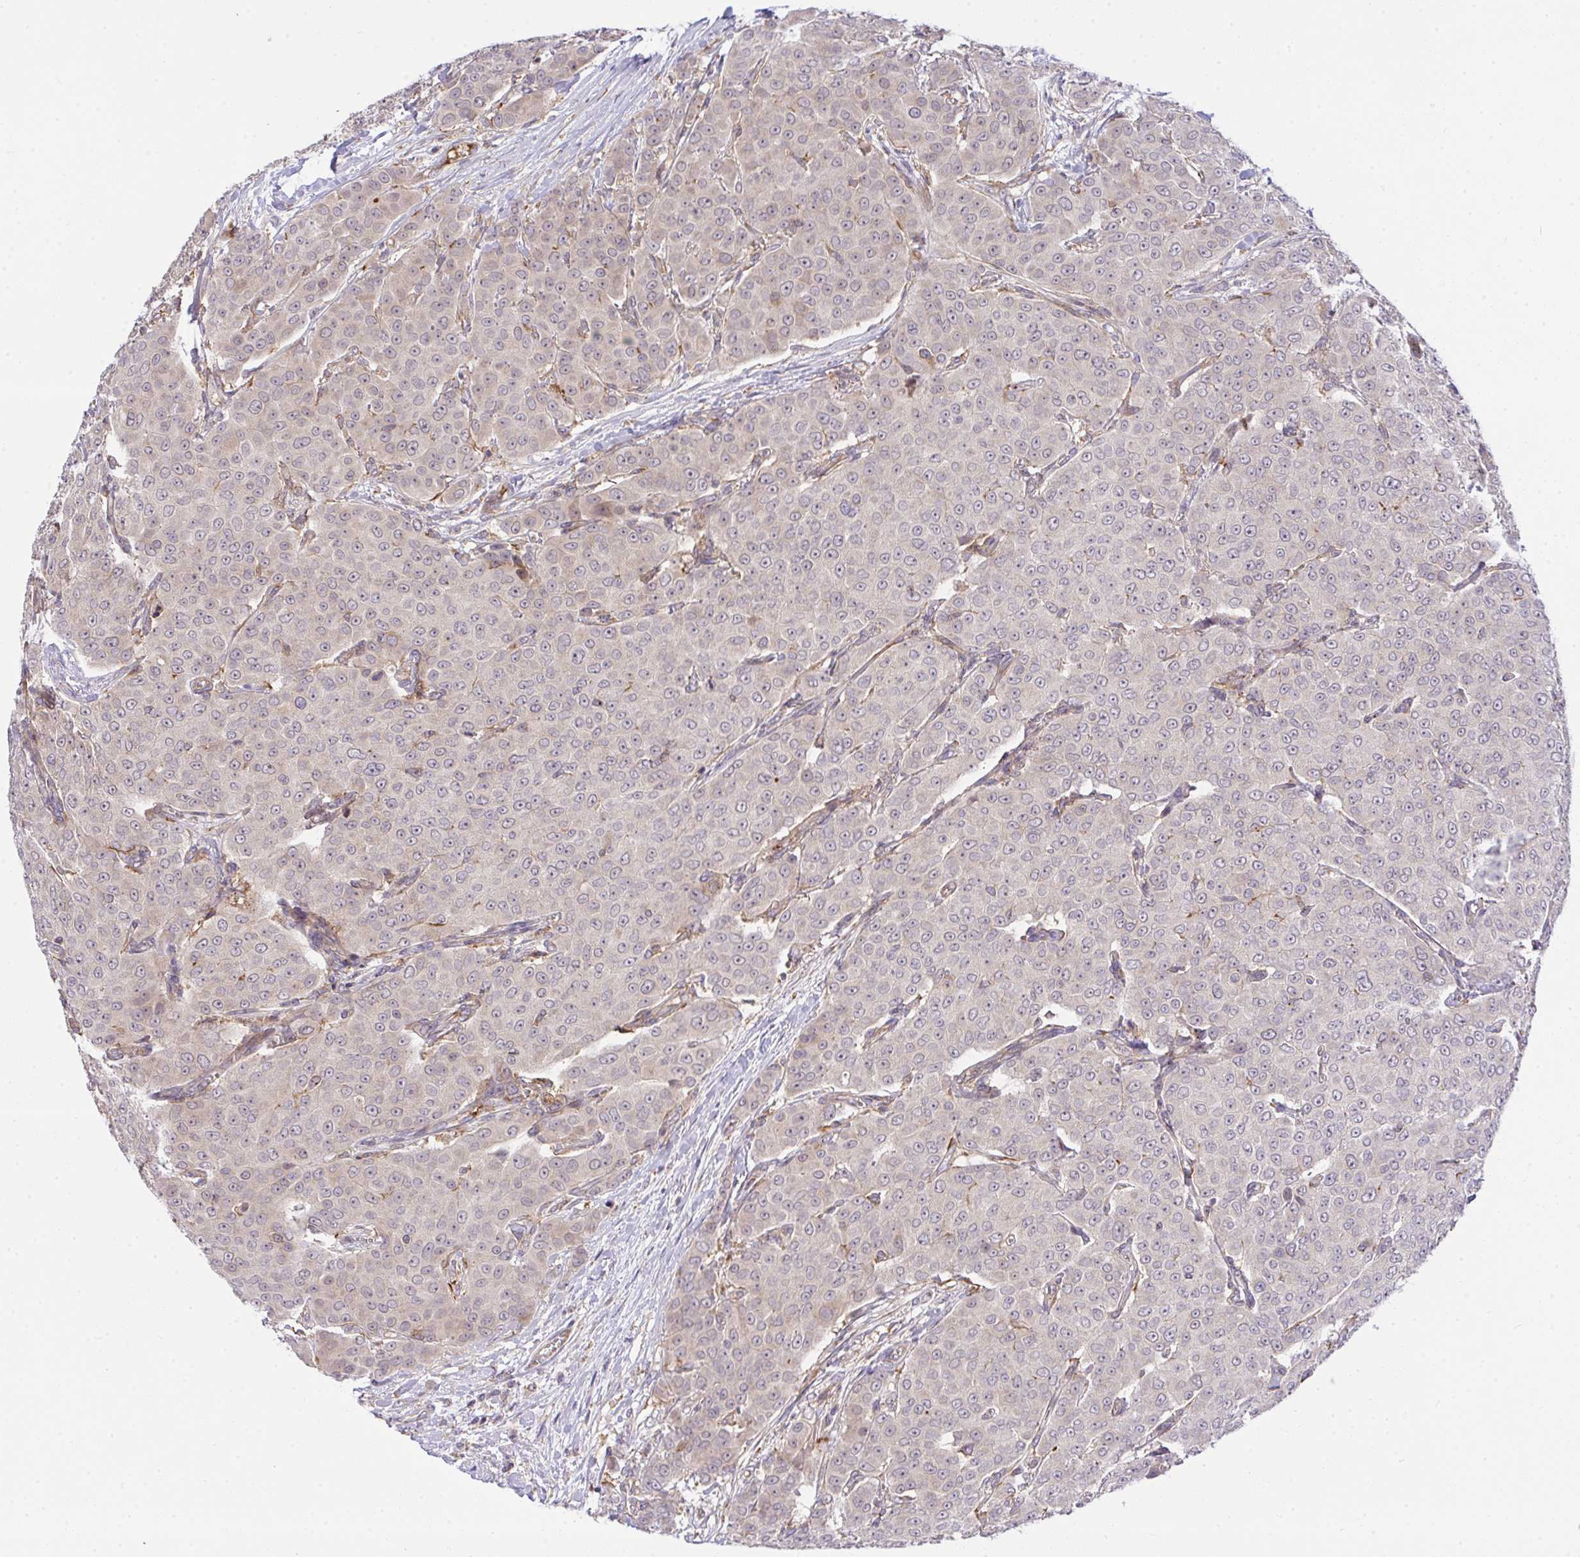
{"staining": {"intensity": "weak", "quantity": "25%-75%", "location": "cytoplasmic/membranous"}, "tissue": "breast cancer", "cell_type": "Tumor cells", "image_type": "cancer", "snomed": [{"axis": "morphology", "description": "Duct carcinoma"}, {"axis": "topography", "description": "Breast"}], "caption": "Protein staining of breast cancer tissue reveals weak cytoplasmic/membranous staining in approximately 25%-75% of tumor cells. (DAB (3,3'-diaminobenzidine) = brown stain, brightfield microscopy at high magnification).", "gene": "SLC9A6", "patient": {"sex": "female", "age": 91}}